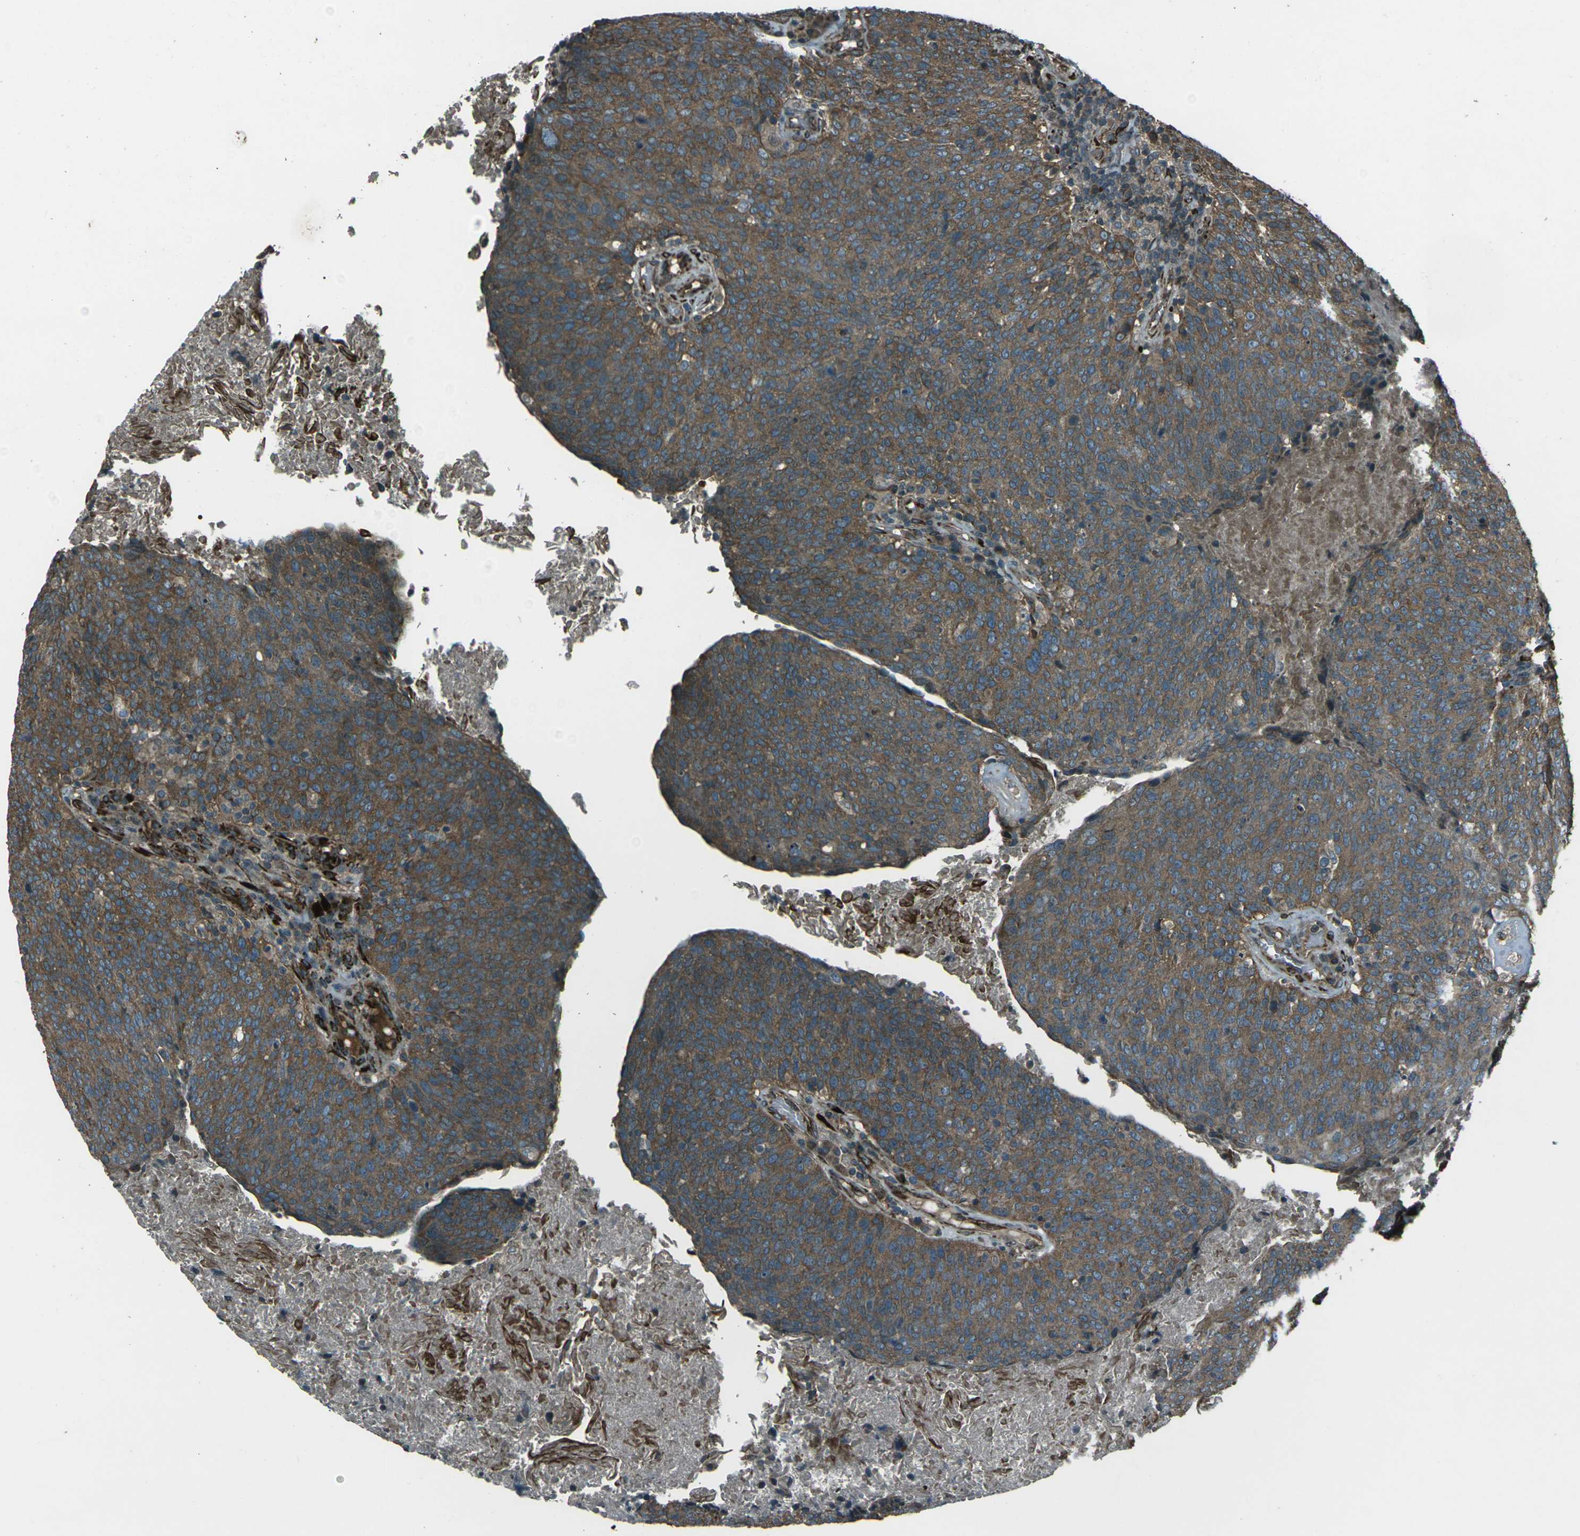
{"staining": {"intensity": "moderate", "quantity": ">75%", "location": "cytoplasmic/membranous"}, "tissue": "head and neck cancer", "cell_type": "Tumor cells", "image_type": "cancer", "snomed": [{"axis": "morphology", "description": "Squamous cell carcinoma, NOS"}, {"axis": "morphology", "description": "Squamous cell carcinoma, metastatic, NOS"}, {"axis": "topography", "description": "Lymph node"}, {"axis": "topography", "description": "Head-Neck"}], "caption": "The micrograph reveals staining of metastatic squamous cell carcinoma (head and neck), revealing moderate cytoplasmic/membranous protein positivity (brown color) within tumor cells. (DAB = brown stain, brightfield microscopy at high magnification).", "gene": "LSMEM1", "patient": {"sex": "male", "age": 62}}